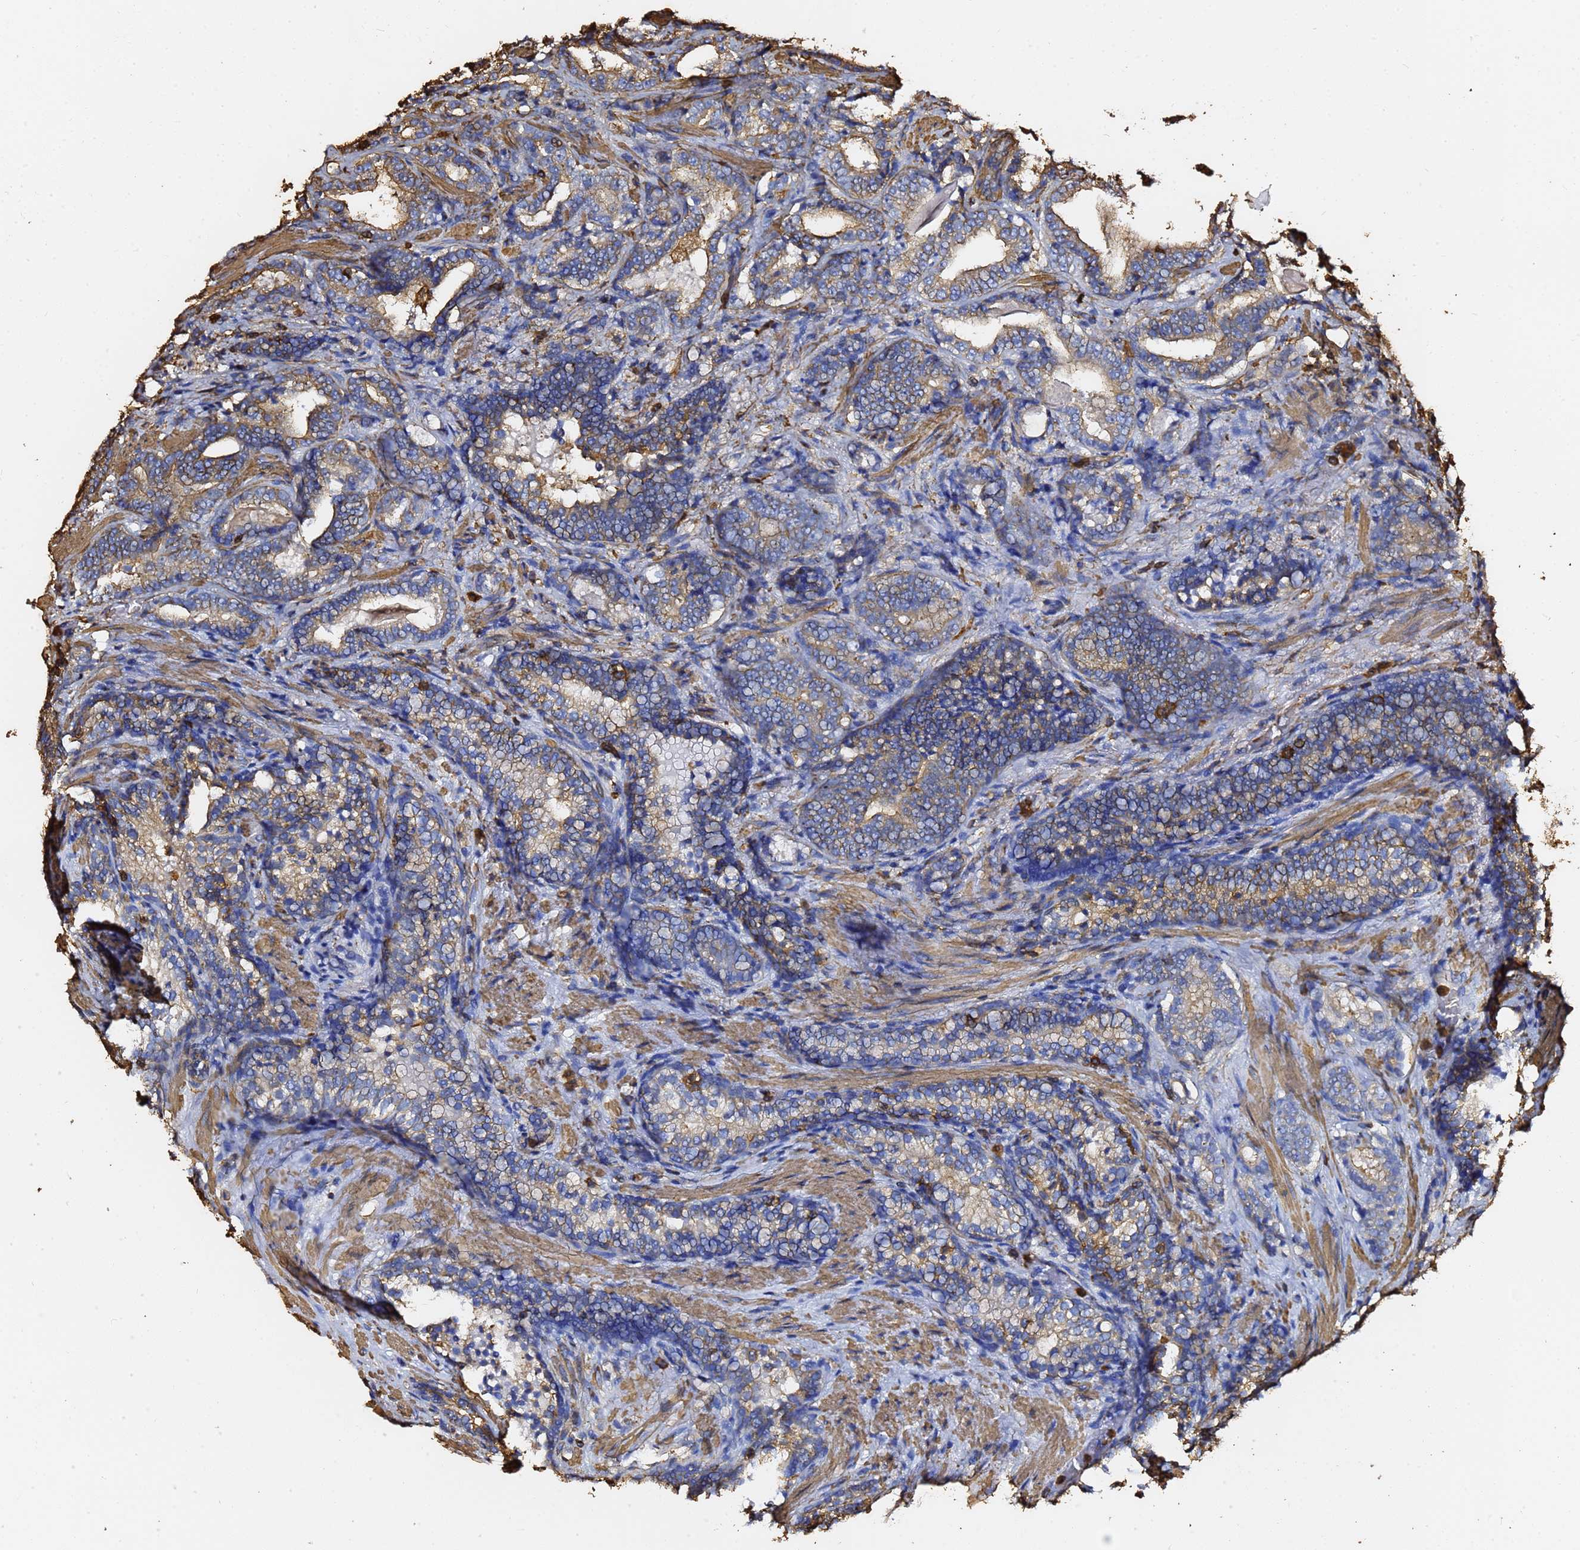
{"staining": {"intensity": "moderate", "quantity": "<25%", "location": "cytoplasmic/membranous"}, "tissue": "prostate cancer", "cell_type": "Tumor cells", "image_type": "cancer", "snomed": [{"axis": "morphology", "description": "Adenocarcinoma, Low grade"}, {"axis": "topography", "description": "Prostate"}], "caption": "Moderate cytoplasmic/membranous protein positivity is seen in about <25% of tumor cells in adenocarcinoma (low-grade) (prostate).", "gene": "ACTB", "patient": {"sex": "male", "age": 58}}